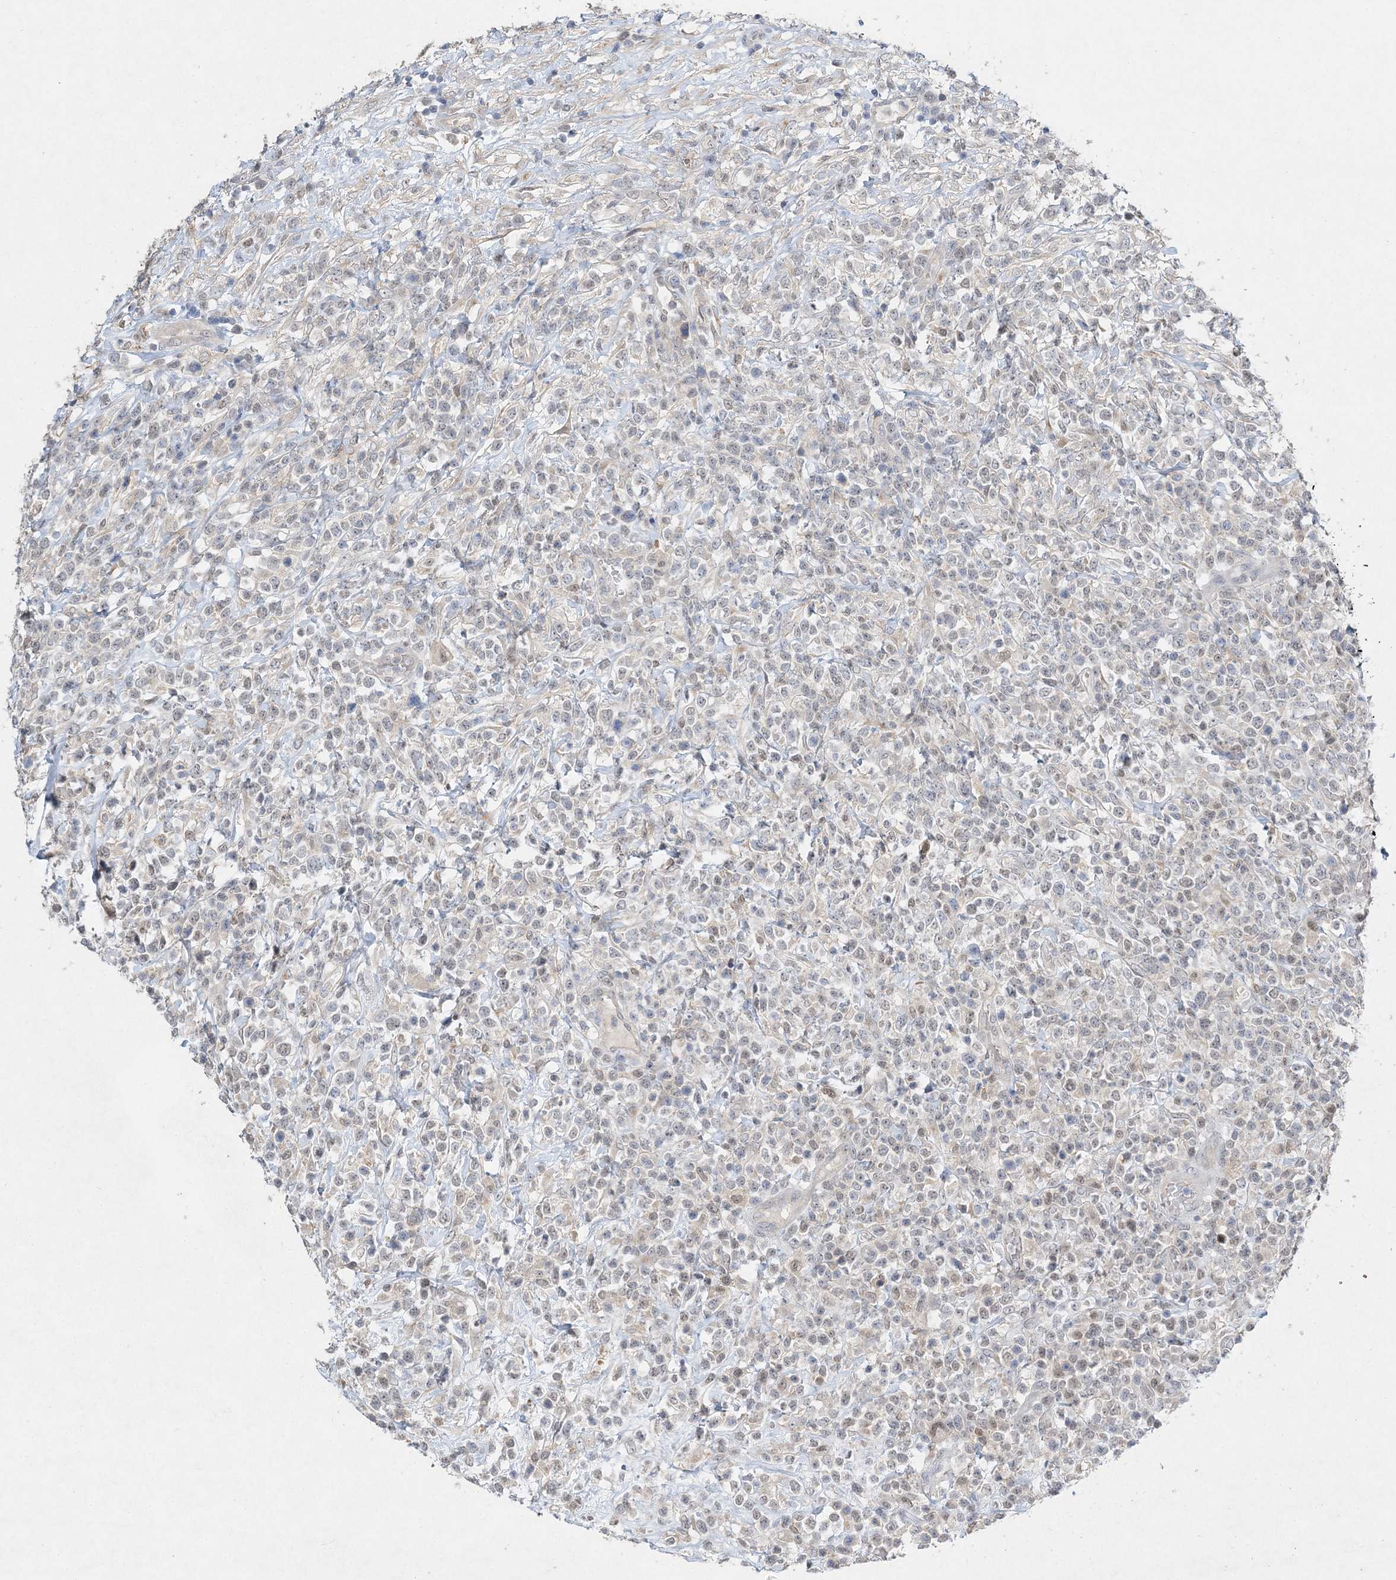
{"staining": {"intensity": "weak", "quantity": "25%-75%", "location": "nuclear"}, "tissue": "lymphoma", "cell_type": "Tumor cells", "image_type": "cancer", "snomed": [{"axis": "morphology", "description": "Malignant lymphoma, non-Hodgkin's type, High grade"}, {"axis": "topography", "description": "Colon"}], "caption": "Protein expression analysis of human high-grade malignant lymphoma, non-Hodgkin's type reveals weak nuclear expression in about 25%-75% of tumor cells.", "gene": "MAT2B", "patient": {"sex": "female", "age": 53}}